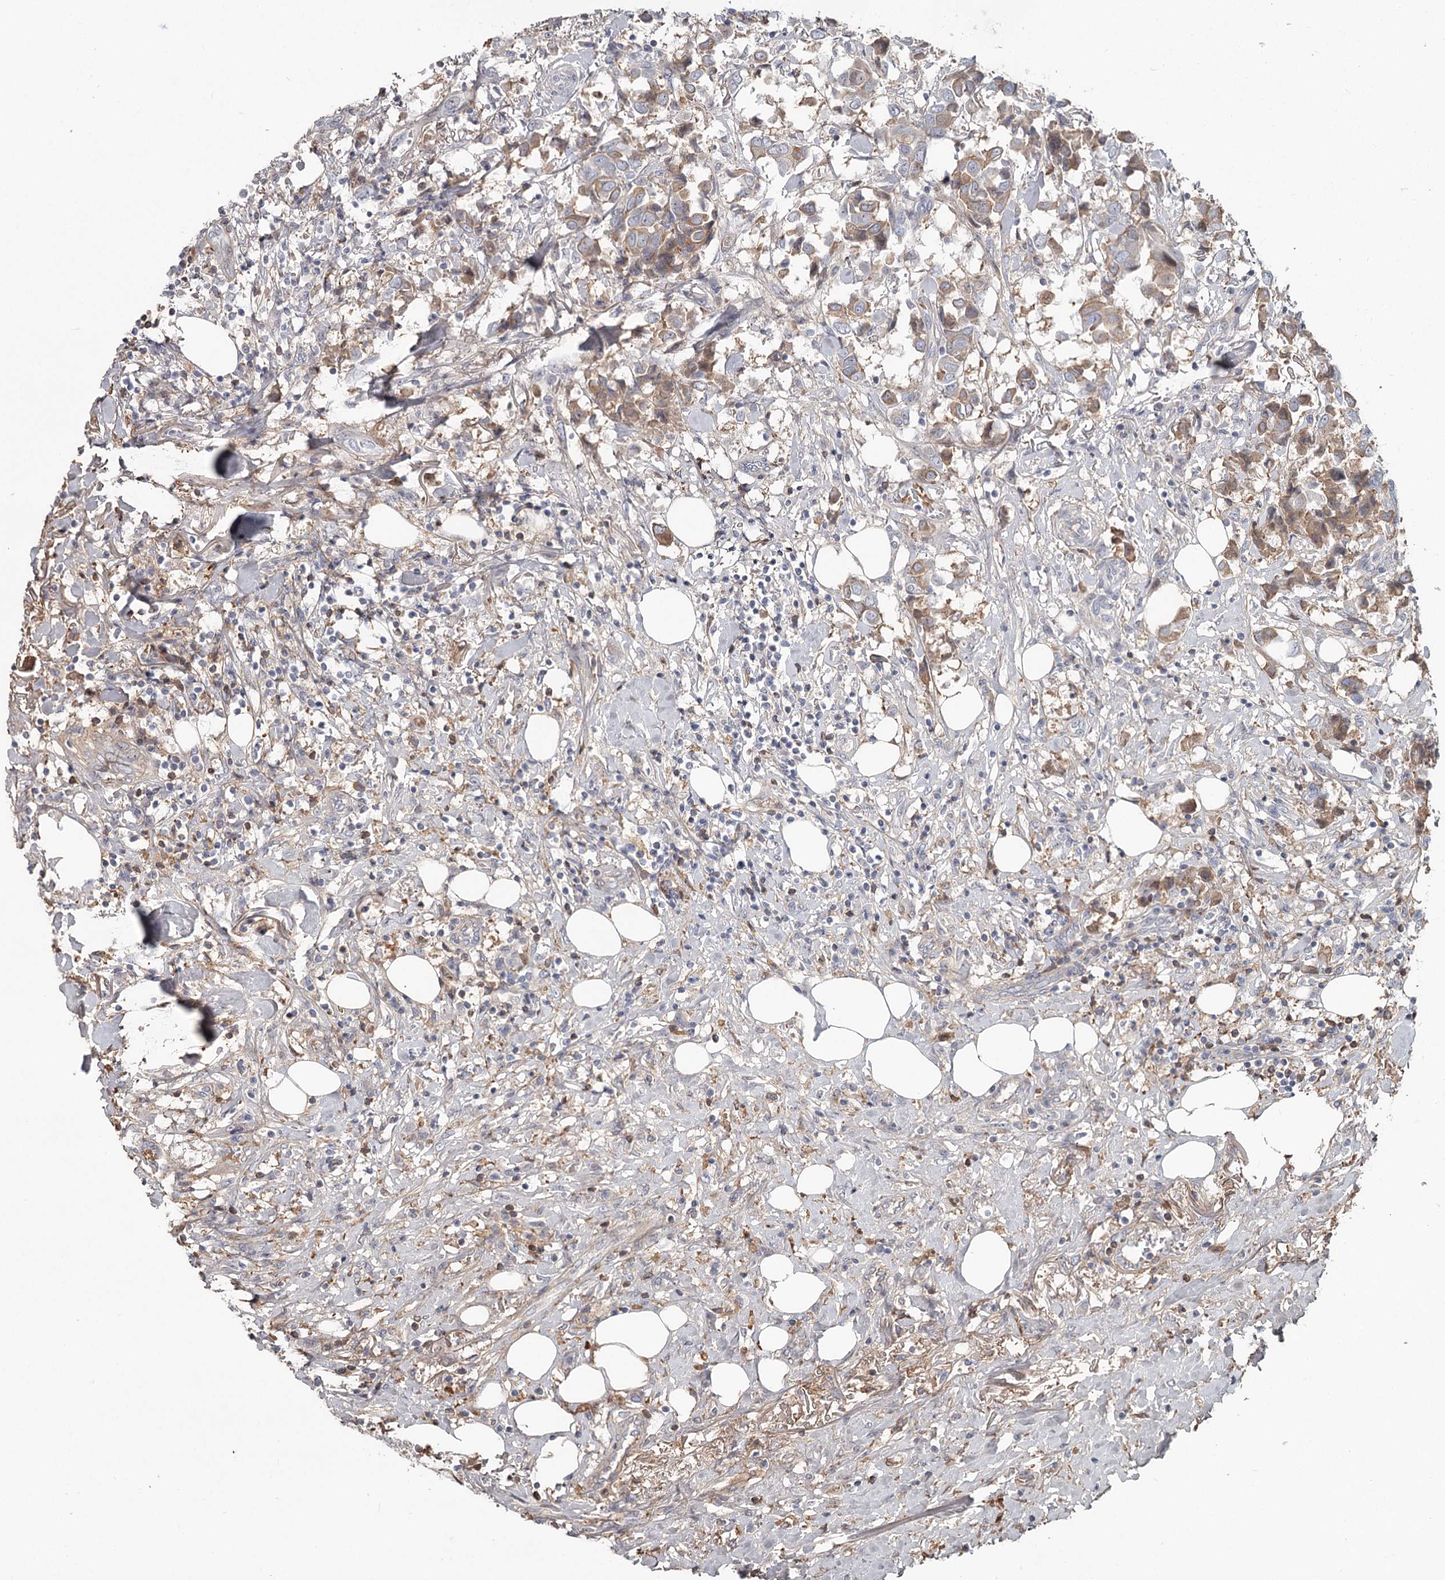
{"staining": {"intensity": "moderate", "quantity": "<25%", "location": "cytoplasmic/membranous"}, "tissue": "breast cancer", "cell_type": "Tumor cells", "image_type": "cancer", "snomed": [{"axis": "morphology", "description": "Duct carcinoma"}, {"axis": "topography", "description": "Breast"}], "caption": "Breast intraductal carcinoma was stained to show a protein in brown. There is low levels of moderate cytoplasmic/membranous staining in approximately <25% of tumor cells.", "gene": "DHRS9", "patient": {"sex": "female", "age": 80}}